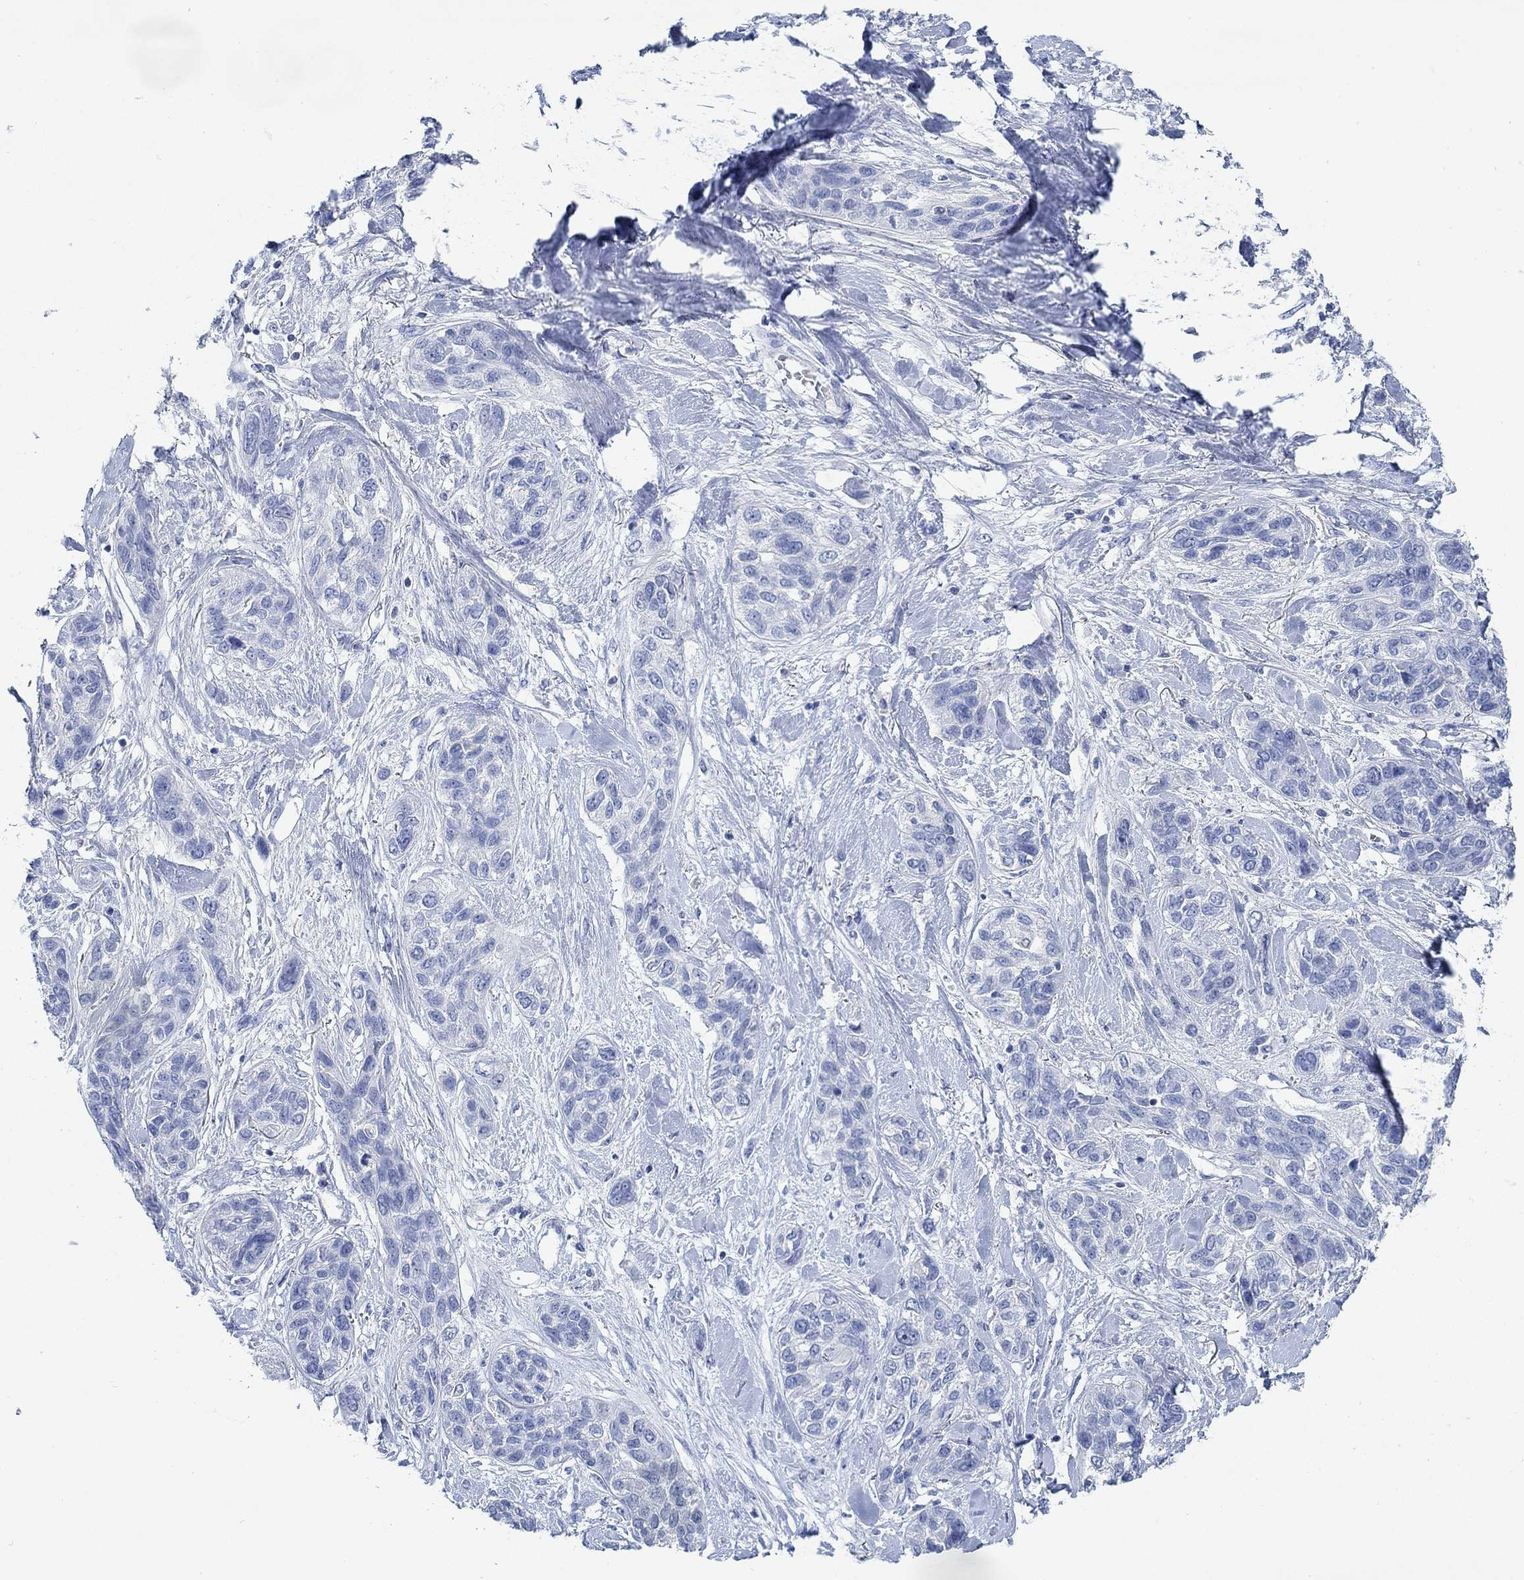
{"staining": {"intensity": "negative", "quantity": "none", "location": "none"}, "tissue": "lung cancer", "cell_type": "Tumor cells", "image_type": "cancer", "snomed": [{"axis": "morphology", "description": "Squamous cell carcinoma, NOS"}, {"axis": "topography", "description": "Lung"}], "caption": "DAB (3,3'-diaminobenzidine) immunohistochemical staining of lung squamous cell carcinoma shows no significant staining in tumor cells.", "gene": "PPP1R17", "patient": {"sex": "female", "age": 70}}